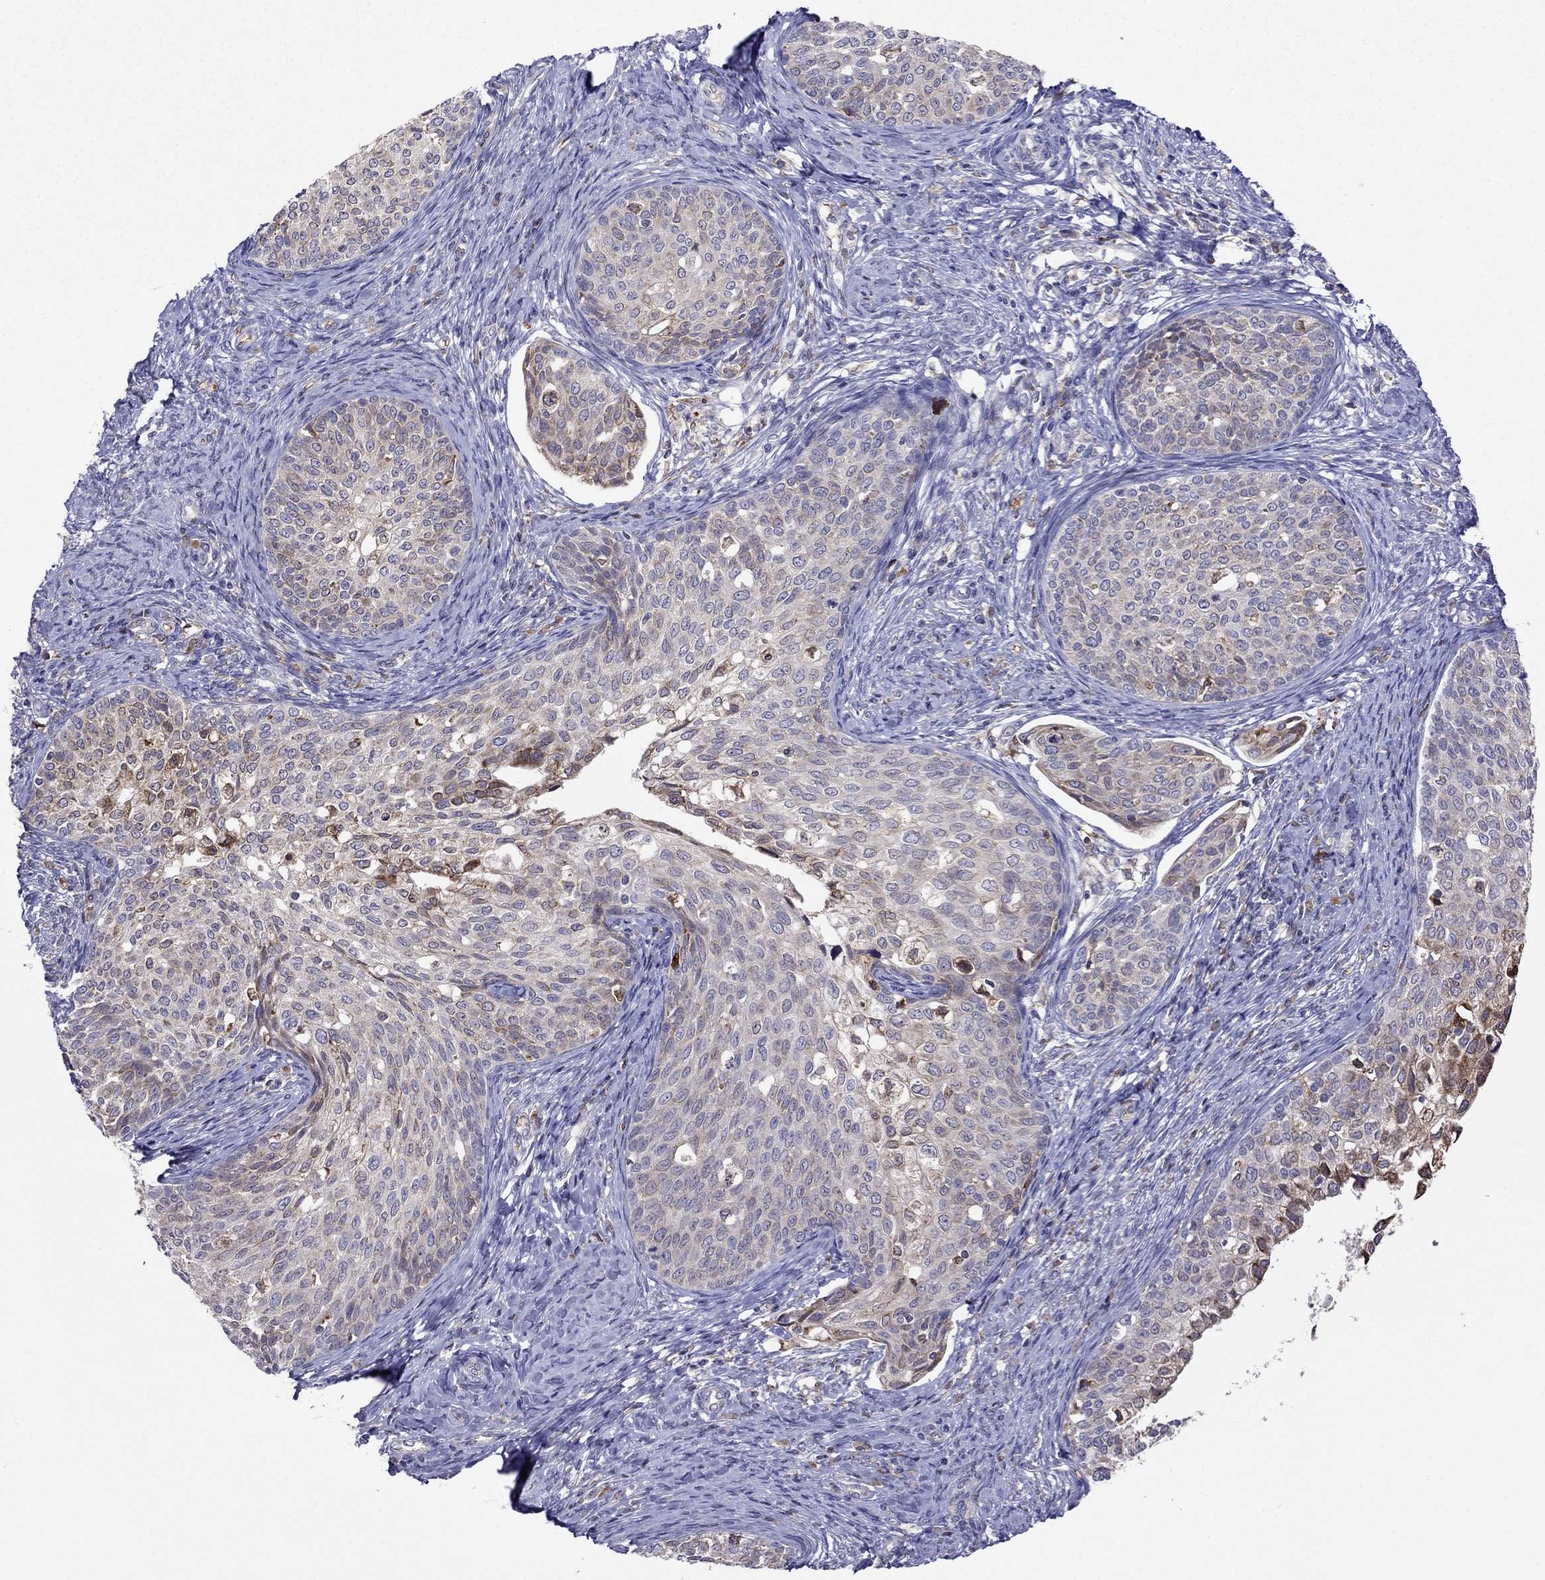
{"staining": {"intensity": "strong", "quantity": "<25%", "location": "cytoplasmic/membranous"}, "tissue": "cervical cancer", "cell_type": "Tumor cells", "image_type": "cancer", "snomed": [{"axis": "morphology", "description": "Squamous cell carcinoma, NOS"}, {"axis": "topography", "description": "Cervix"}], "caption": "Cervical cancer (squamous cell carcinoma) stained with DAB immunohistochemistry exhibits medium levels of strong cytoplasmic/membranous staining in about <25% of tumor cells. (brown staining indicates protein expression, while blue staining denotes nuclei).", "gene": "ADAM28", "patient": {"sex": "female", "age": 51}}